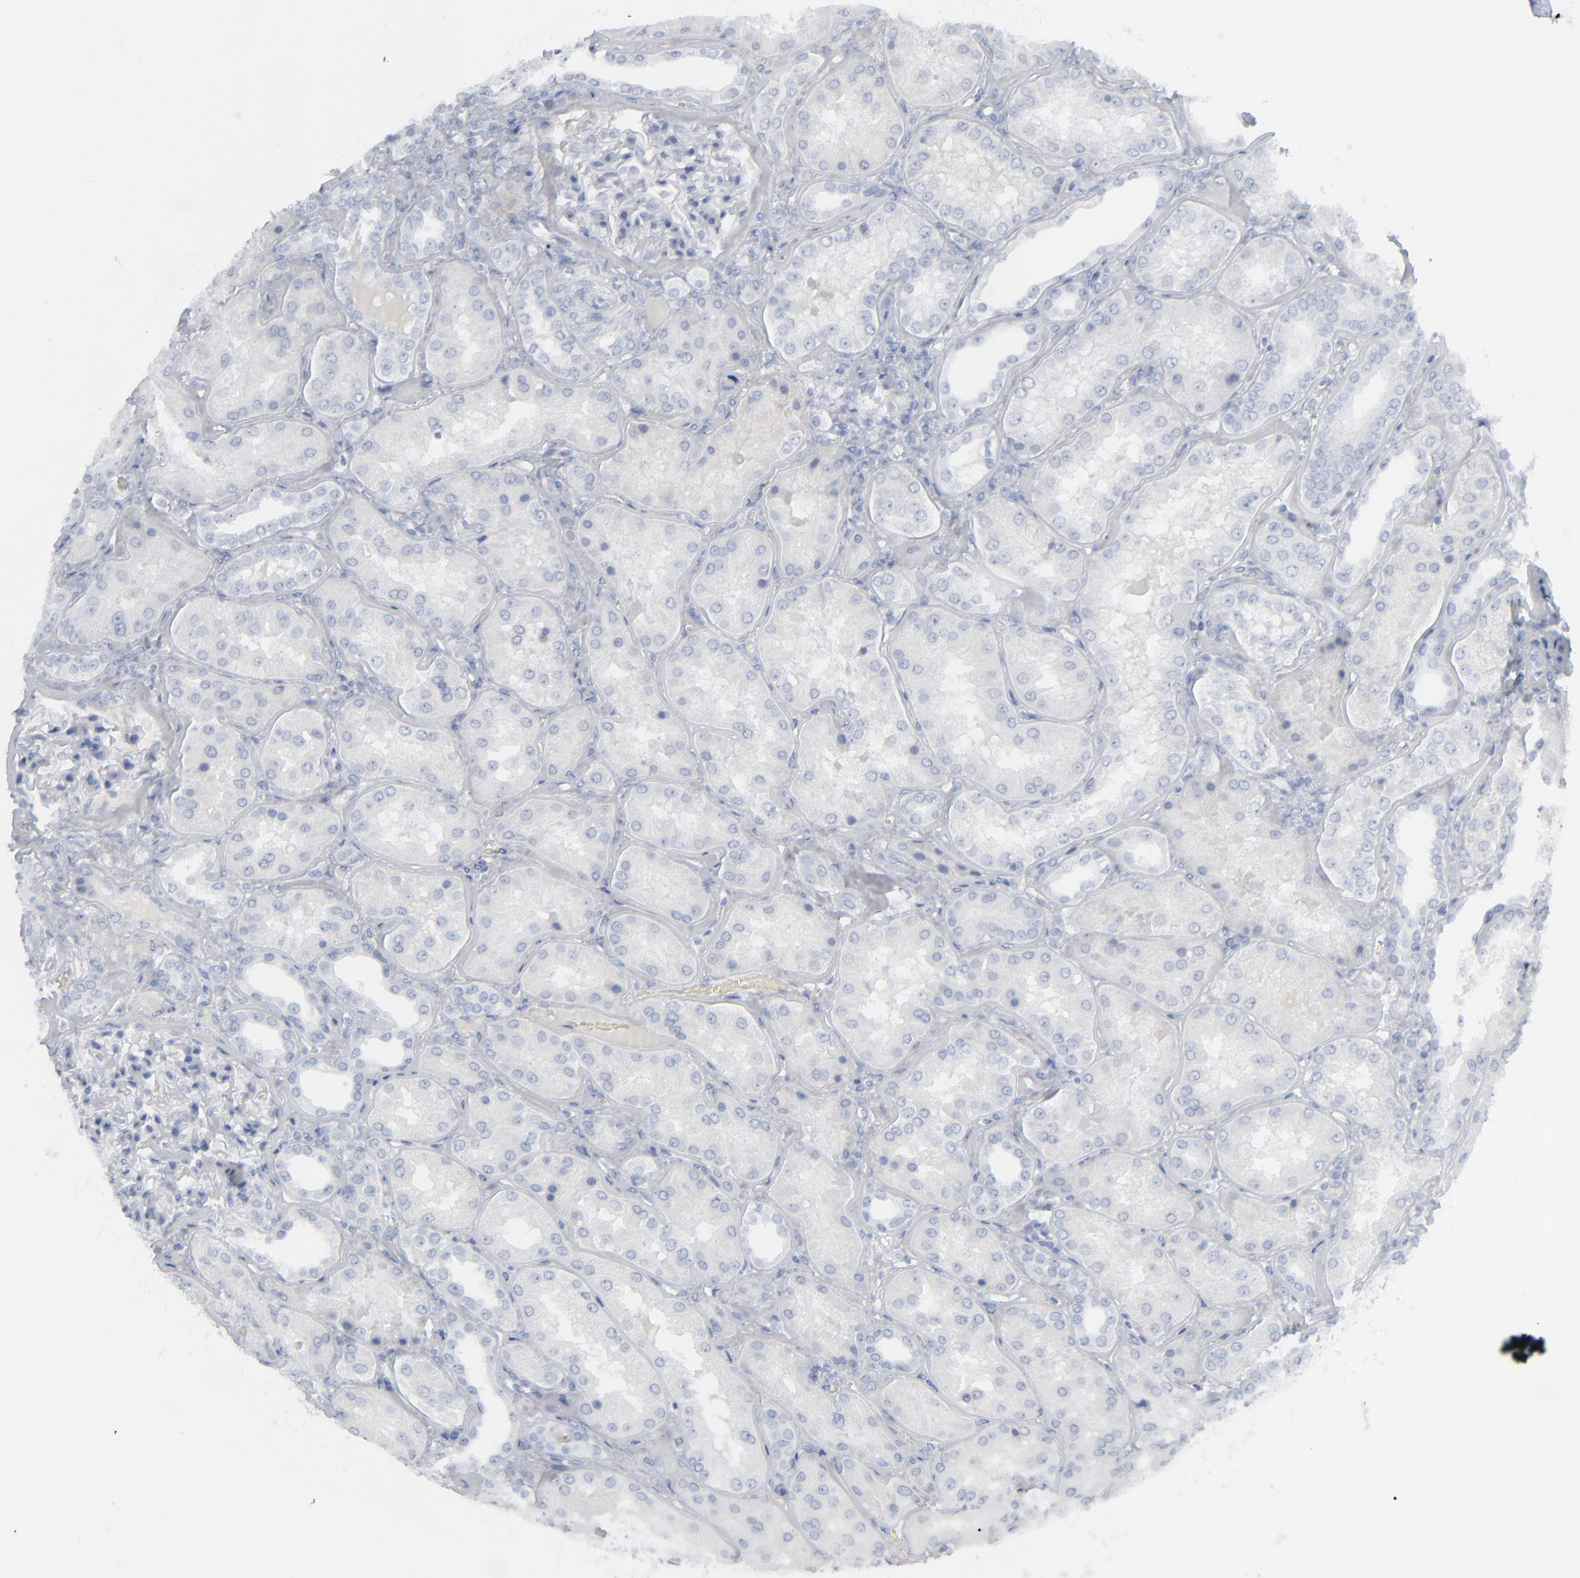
{"staining": {"intensity": "negative", "quantity": "none", "location": "none"}, "tissue": "kidney", "cell_type": "Cells in glomeruli", "image_type": "normal", "snomed": [{"axis": "morphology", "description": "Normal tissue, NOS"}, {"axis": "topography", "description": "Kidney"}], "caption": "This image is of unremarkable kidney stained with immunohistochemistry to label a protein in brown with the nuclei are counter-stained blue. There is no staining in cells in glomeruli.", "gene": "MSLN", "patient": {"sex": "female", "age": 56}}